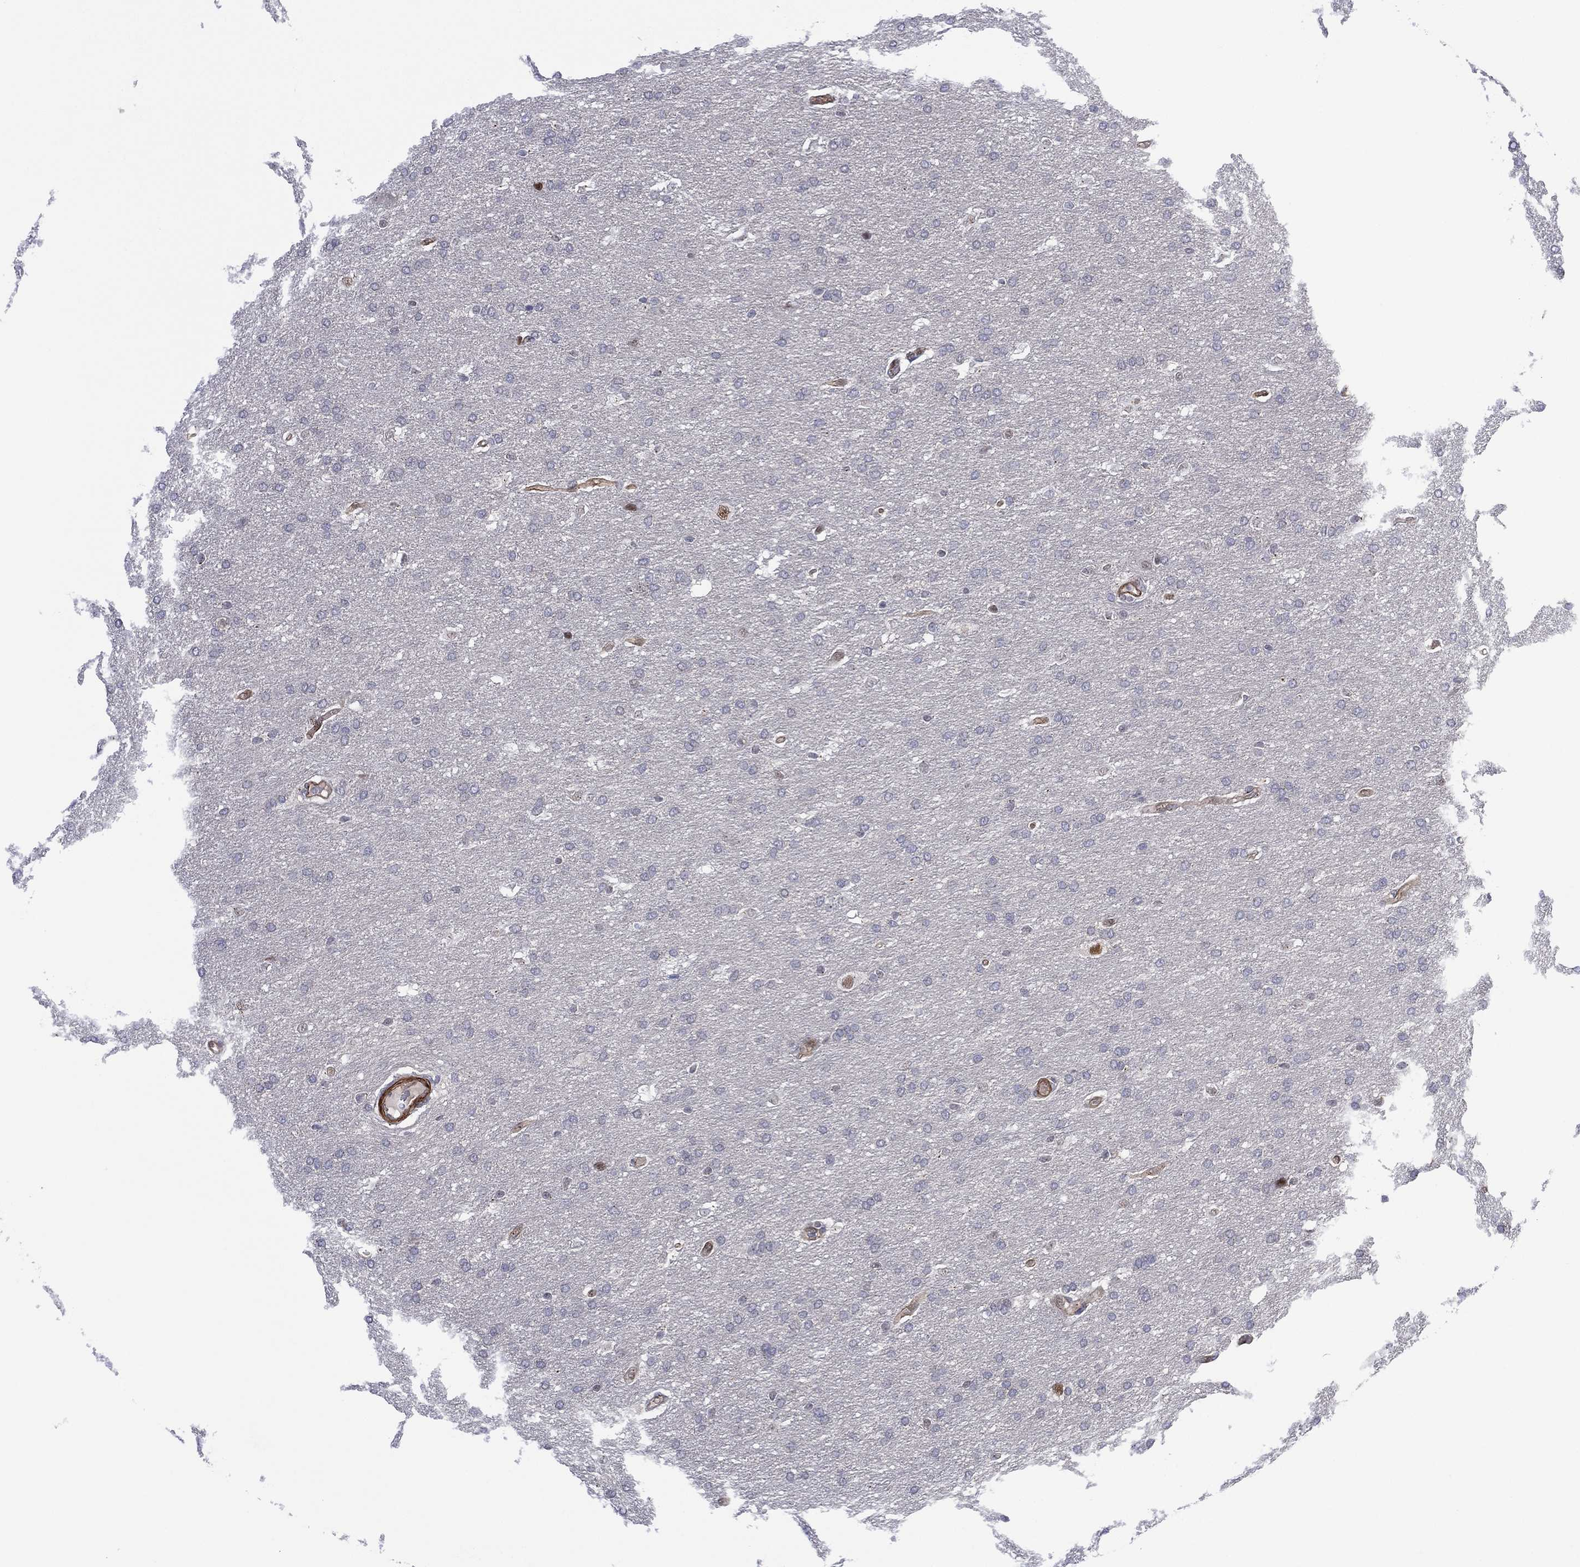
{"staining": {"intensity": "negative", "quantity": "none", "location": "none"}, "tissue": "glioma", "cell_type": "Tumor cells", "image_type": "cancer", "snomed": [{"axis": "morphology", "description": "Glioma, malignant, Low grade"}, {"axis": "topography", "description": "Brain"}], "caption": "Tumor cells are negative for brown protein staining in glioma.", "gene": "GSE1", "patient": {"sex": "female", "age": 37}}